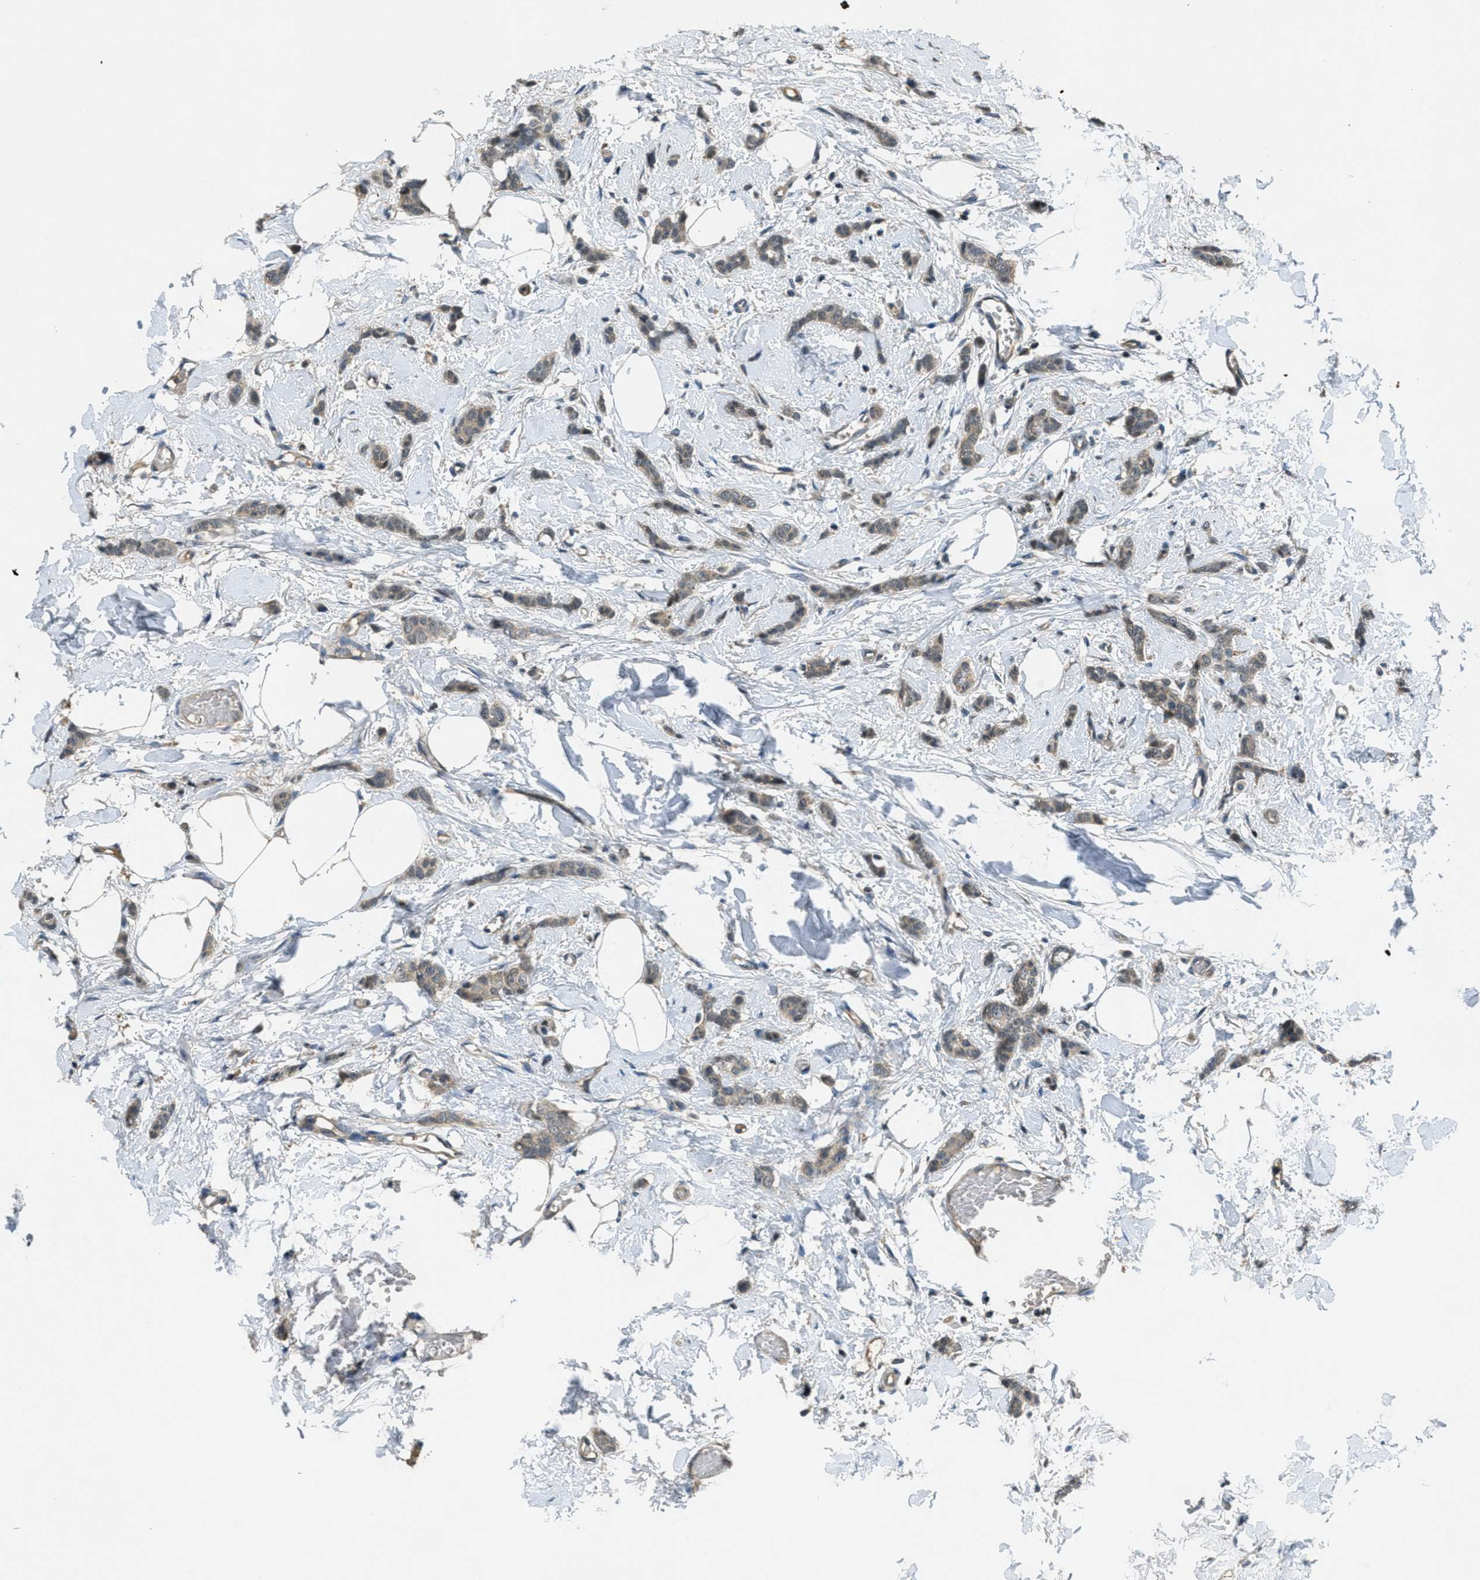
{"staining": {"intensity": "weak", "quantity": ">75%", "location": "cytoplasmic/membranous"}, "tissue": "breast cancer", "cell_type": "Tumor cells", "image_type": "cancer", "snomed": [{"axis": "morphology", "description": "Lobular carcinoma"}, {"axis": "topography", "description": "Skin"}, {"axis": "topography", "description": "Breast"}], "caption": "This is an image of immunohistochemistry (IHC) staining of breast lobular carcinoma, which shows weak positivity in the cytoplasmic/membranous of tumor cells.", "gene": "DUSP6", "patient": {"sex": "female", "age": 46}}